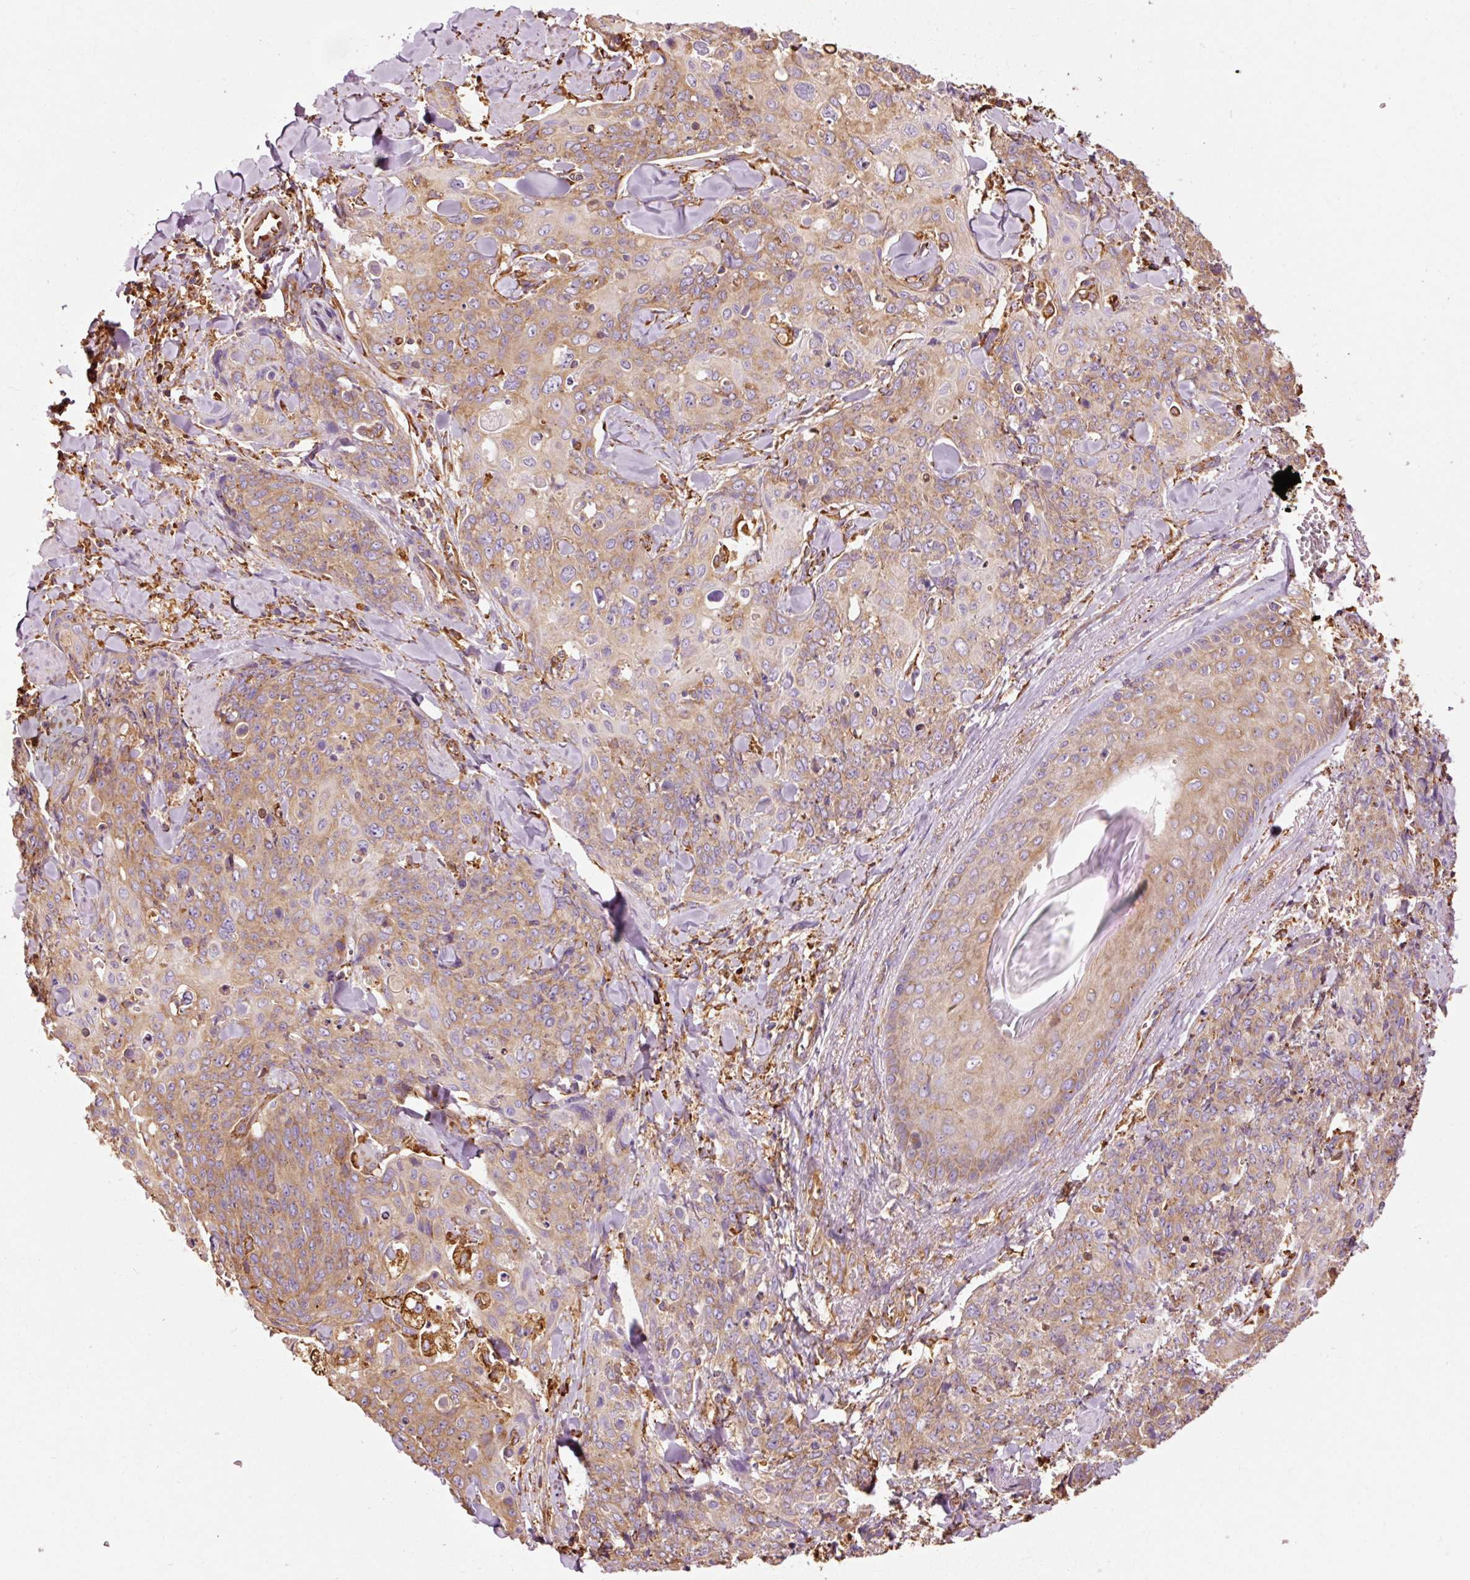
{"staining": {"intensity": "moderate", "quantity": ">75%", "location": "cytoplasmic/membranous"}, "tissue": "skin cancer", "cell_type": "Tumor cells", "image_type": "cancer", "snomed": [{"axis": "morphology", "description": "Squamous cell carcinoma, NOS"}, {"axis": "topography", "description": "Skin"}, {"axis": "topography", "description": "Vulva"}], "caption": "Brown immunohistochemical staining in skin squamous cell carcinoma shows moderate cytoplasmic/membranous staining in approximately >75% of tumor cells.", "gene": "KLC1", "patient": {"sex": "female", "age": 85}}